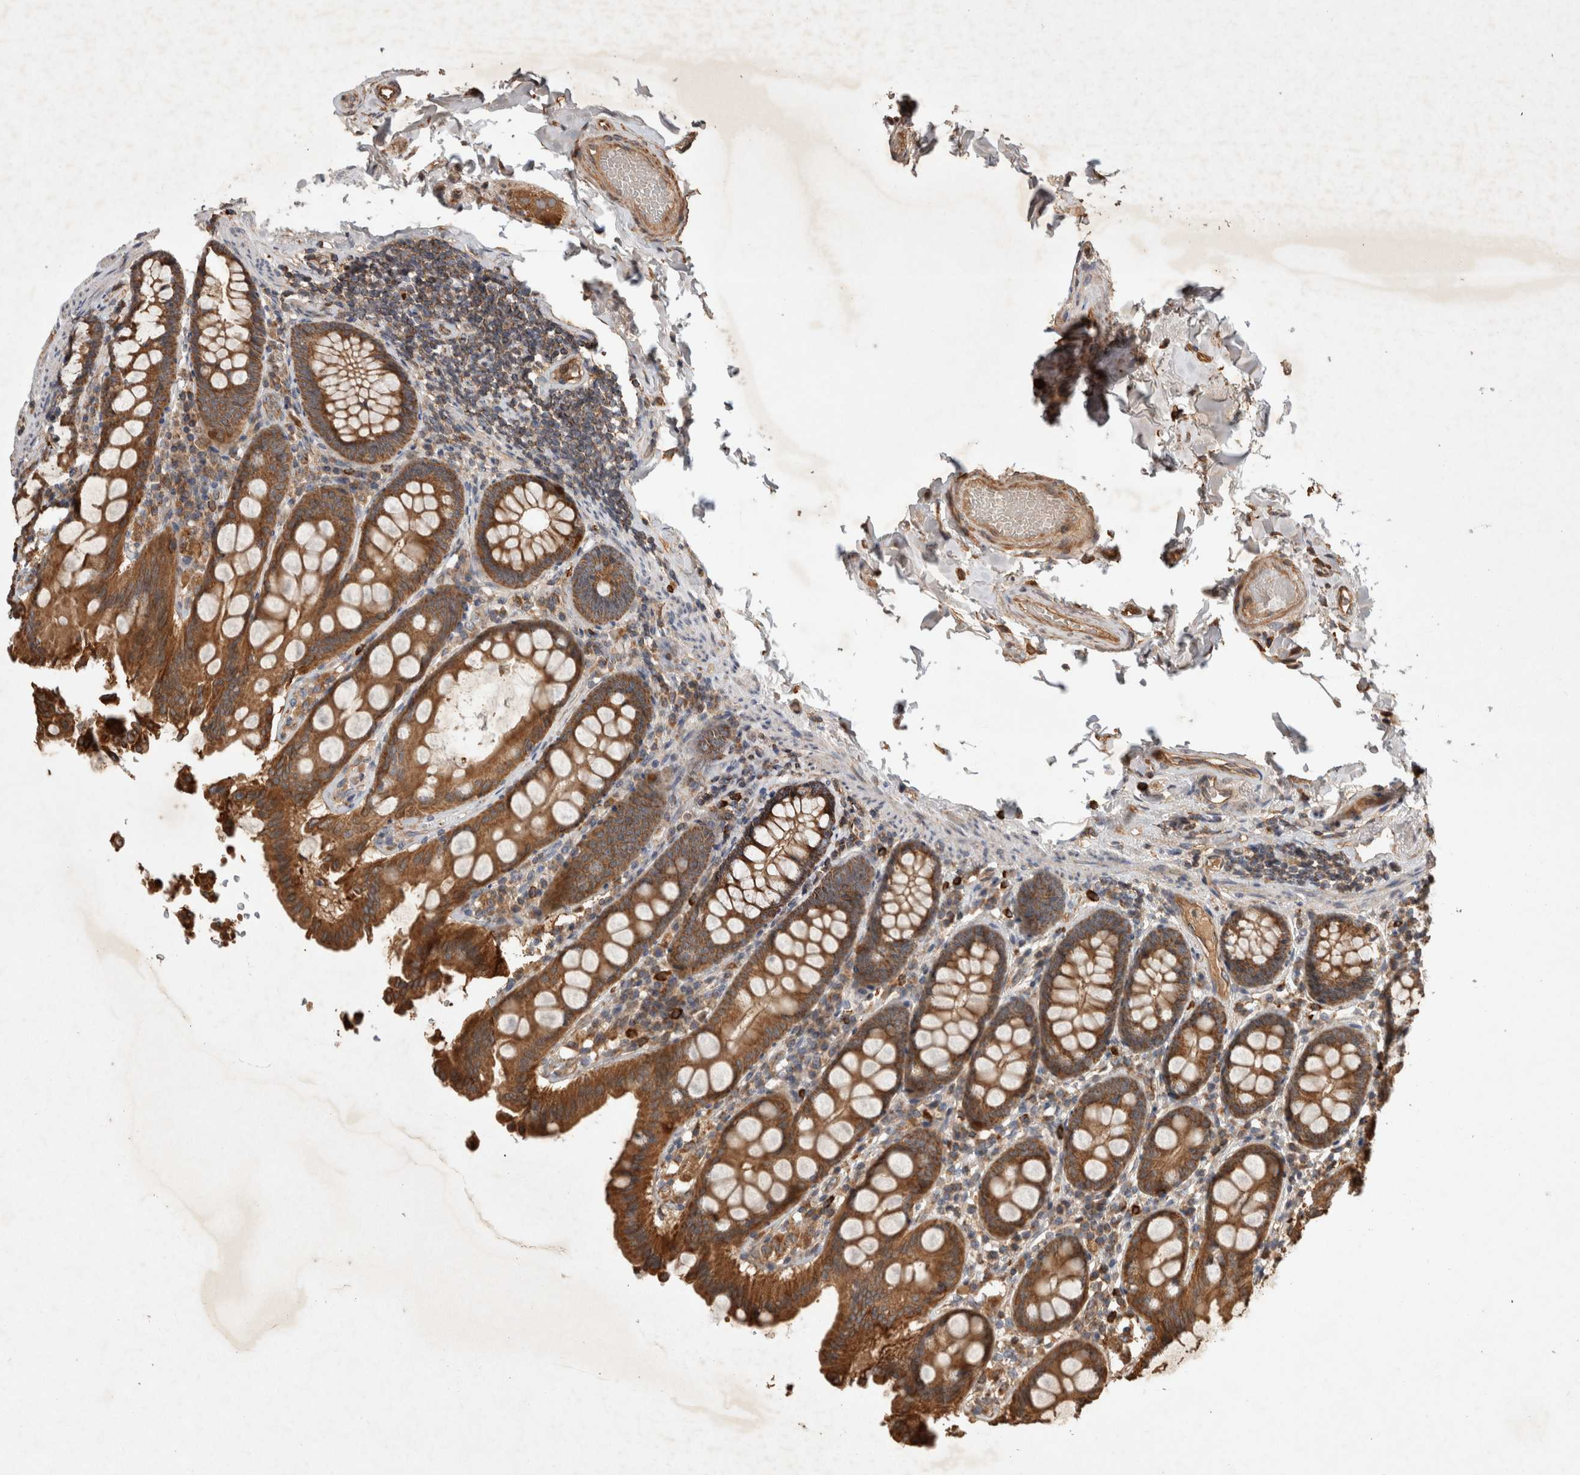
{"staining": {"intensity": "moderate", "quantity": ">75%", "location": "cytoplasmic/membranous"}, "tissue": "colon", "cell_type": "Endothelial cells", "image_type": "normal", "snomed": [{"axis": "morphology", "description": "Normal tissue, NOS"}, {"axis": "topography", "description": "Colon"}, {"axis": "topography", "description": "Peripheral nerve tissue"}], "caption": "Protein expression analysis of normal human colon reveals moderate cytoplasmic/membranous positivity in approximately >75% of endothelial cells. Immunohistochemistry (ihc) stains the protein in brown and the nuclei are stained blue.", "gene": "SERAC1", "patient": {"sex": "female", "age": 61}}